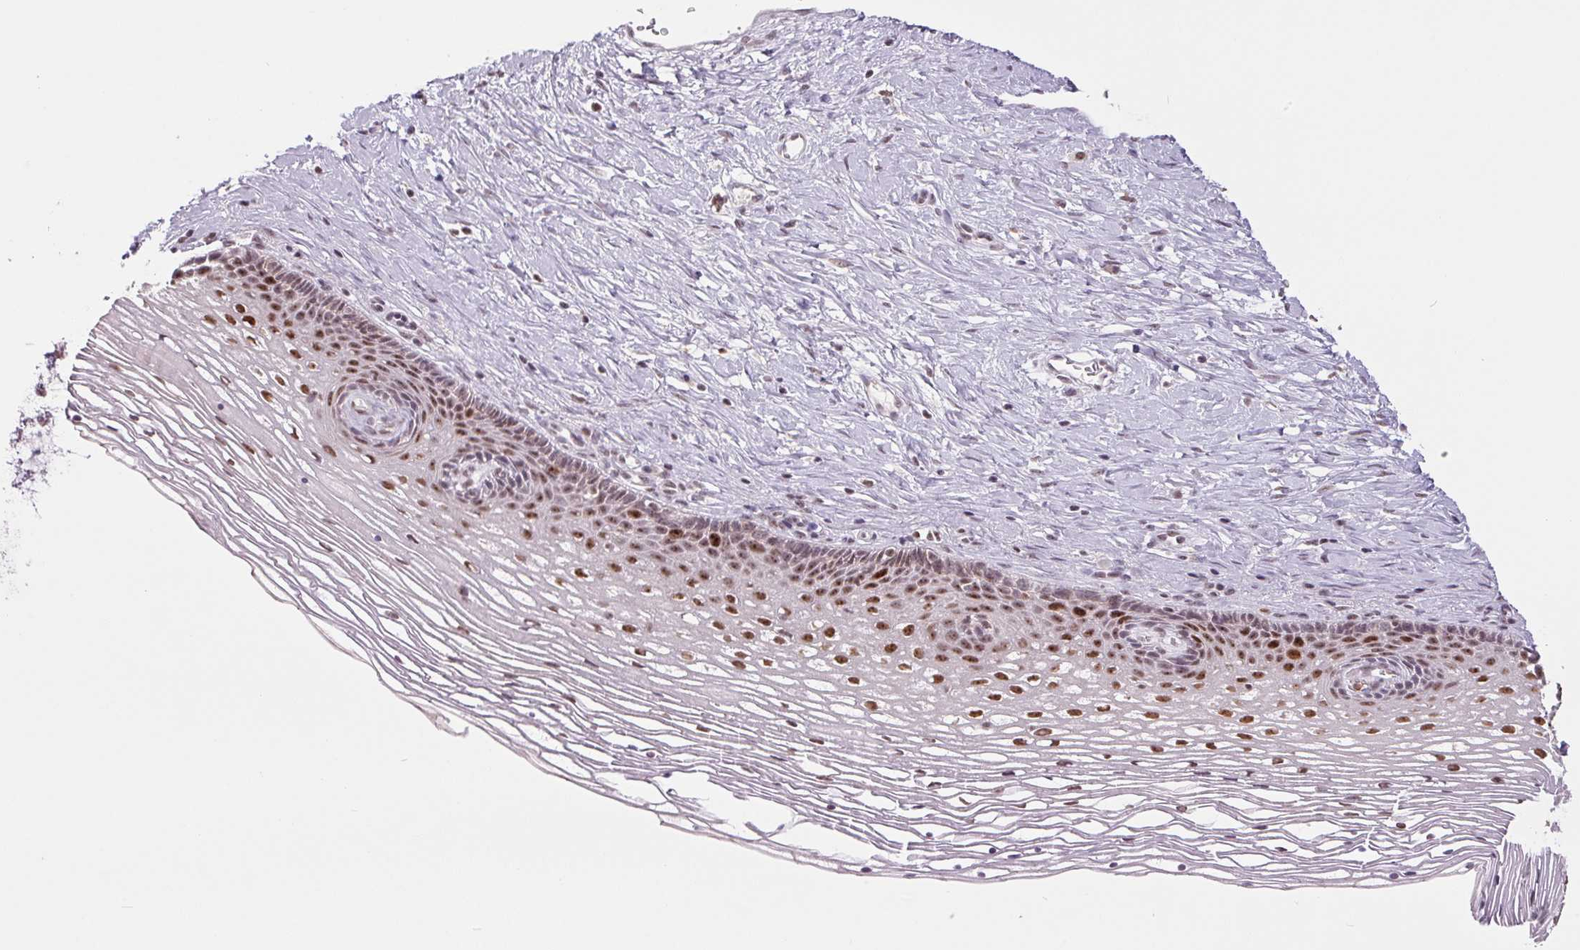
{"staining": {"intensity": "moderate", "quantity": "25%-75%", "location": "nuclear"}, "tissue": "cervix", "cell_type": "Squamous epithelial cells", "image_type": "normal", "snomed": [{"axis": "morphology", "description": "Normal tissue, NOS"}, {"axis": "topography", "description": "Cervix"}], "caption": "High-magnification brightfield microscopy of benign cervix stained with DAB (3,3'-diaminobenzidine) (brown) and counterstained with hematoxylin (blue). squamous epithelial cells exhibit moderate nuclear staining is seen in about25%-75% of cells. (DAB (3,3'-diaminobenzidine) = brown stain, brightfield microscopy at high magnification).", "gene": "SMIM6", "patient": {"sex": "female", "age": 34}}